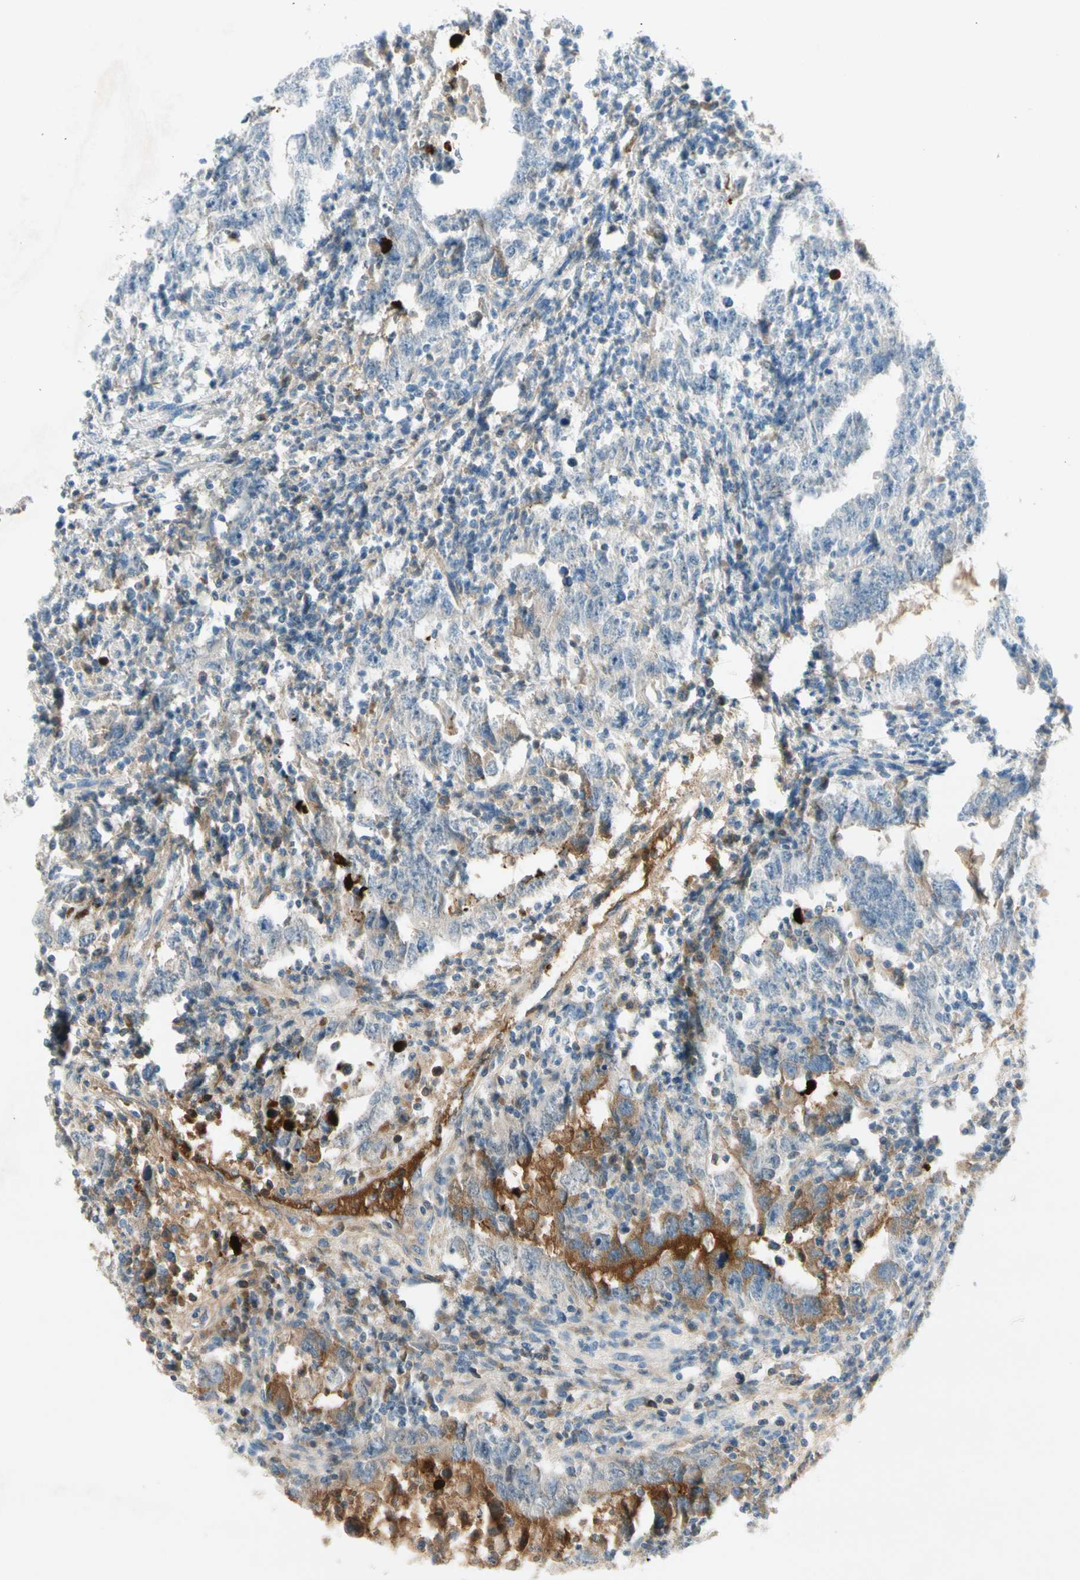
{"staining": {"intensity": "weak", "quantity": "<25%", "location": "cytoplasmic/membranous"}, "tissue": "testis cancer", "cell_type": "Tumor cells", "image_type": "cancer", "snomed": [{"axis": "morphology", "description": "Carcinoma, Embryonal, NOS"}, {"axis": "topography", "description": "Testis"}], "caption": "Tumor cells are negative for brown protein staining in testis cancer.", "gene": "SERPIND1", "patient": {"sex": "male", "age": 26}}